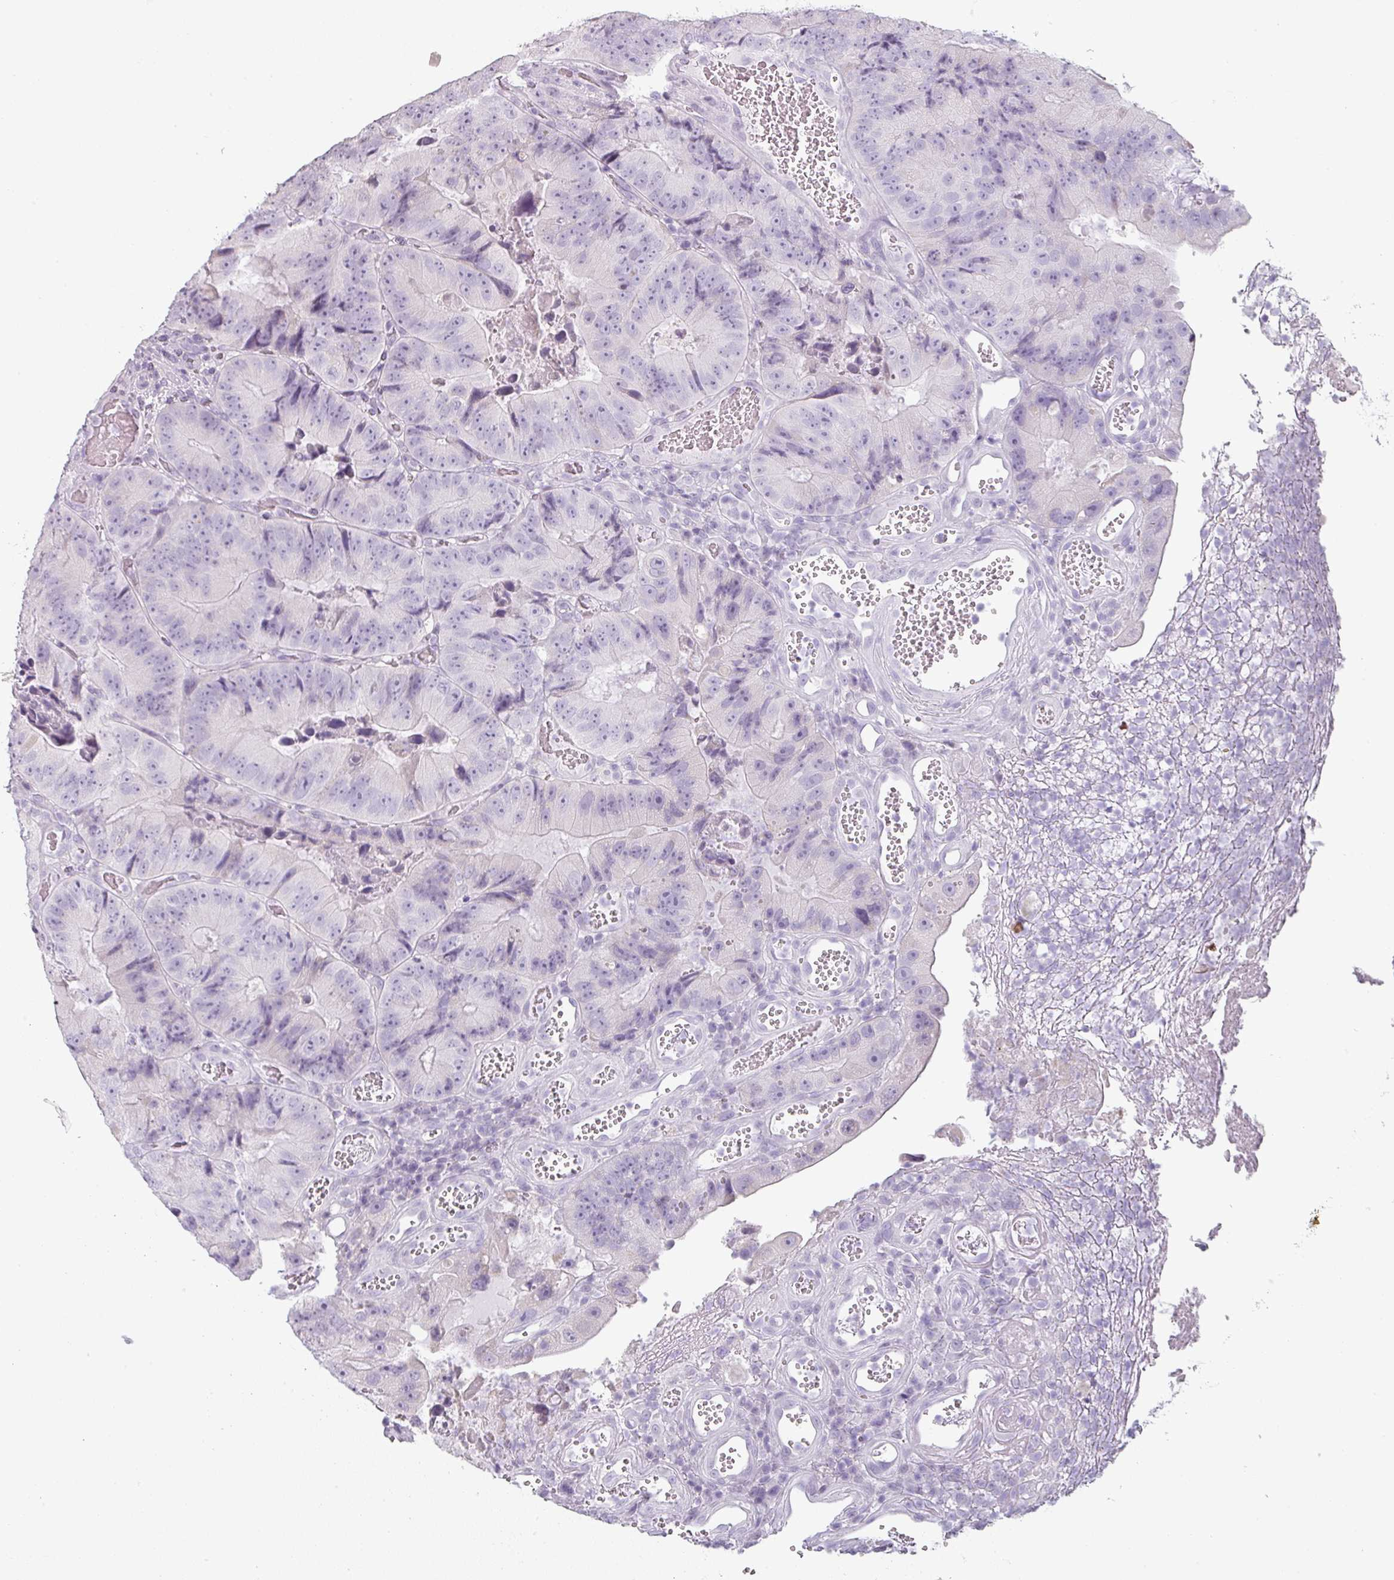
{"staining": {"intensity": "negative", "quantity": "none", "location": "none"}, "tissue": "colorectal cancer", "cell_type": "Tumor cells", "image_type": "cancer", "snomed": [{"axis": "morphology", "description": "Adenocarcinoma, NOS"}, {"axis": "topography", "description": "Colon"}], "caption": "Adenocarcinoma (colorectal) was stained to show a protein in brown. There is no significant positivity in tumor cells. The staining was performed using DAB (3,3'-diaminobenzidine) to visualize the protein expression in brown, while the nuclei were stained in blue with hematoxylin (Magnification: 20x).", "gene": "SFTPA1", "patient": {"sex": "female", "age": 86}}